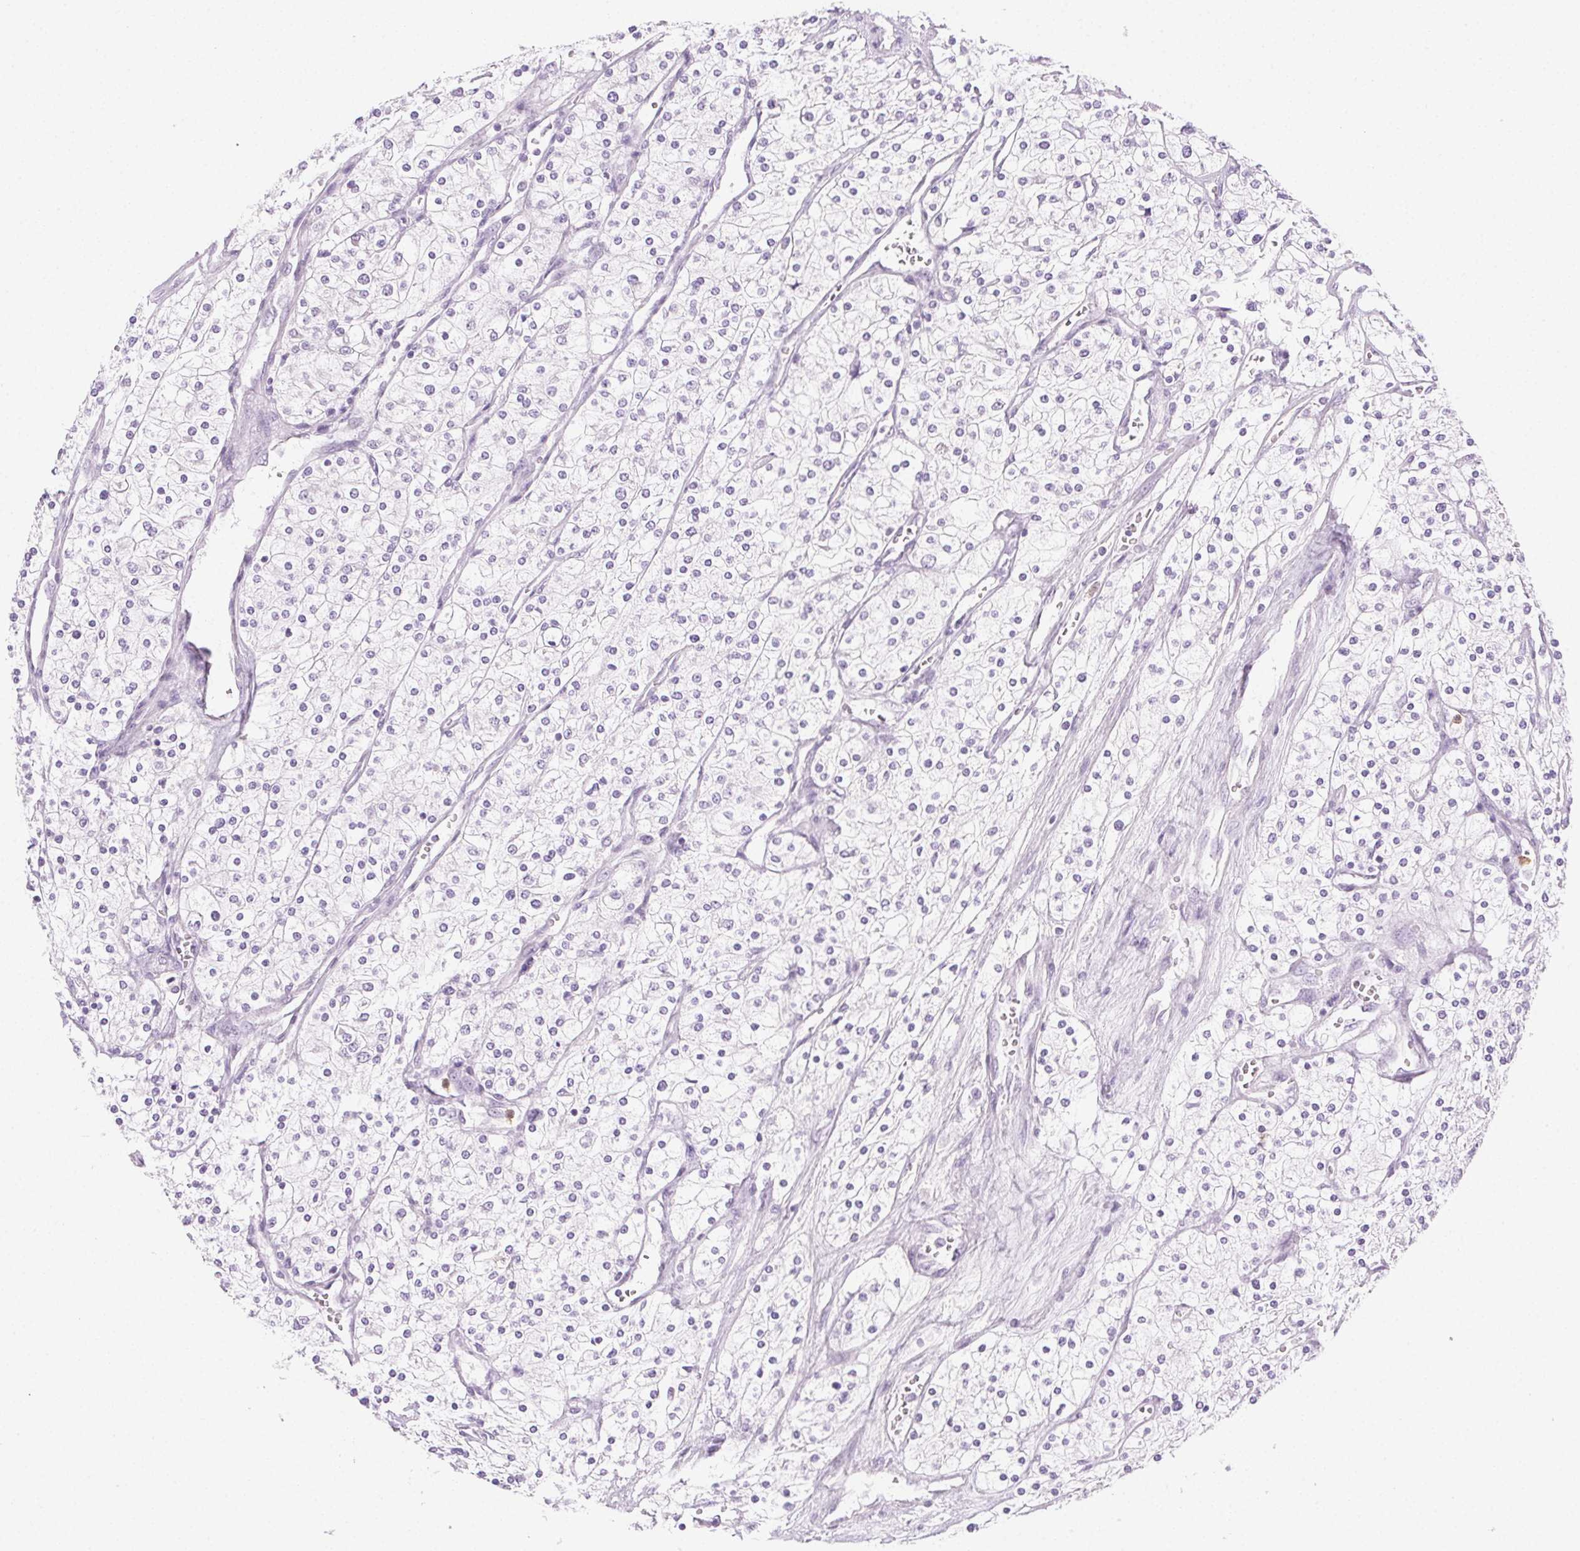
{"staining": {"intensity": "negative", "quantity": "none", "location": "none"}, "tissue": "renal cancer", "cell_type": "Tumor cells", "image_type": "cancer", "snomed": [{"axis": "morphology", "description": "Adenocarcinoma, NOS"}, {"axis": "topography", "description": "Kidney"}], "caption": "High power microscopy histopathology image of an immunohistochemistry image of renal cancer, revealing no significant positivity in tumor cells. (Brightfield microscopy of DAB (3,3'-diaminobenzidine) immunohistochemistry (IHC) at high magnification).", "gene": "TMEM45A", "patient": {"sex": "male", "age": 80}}